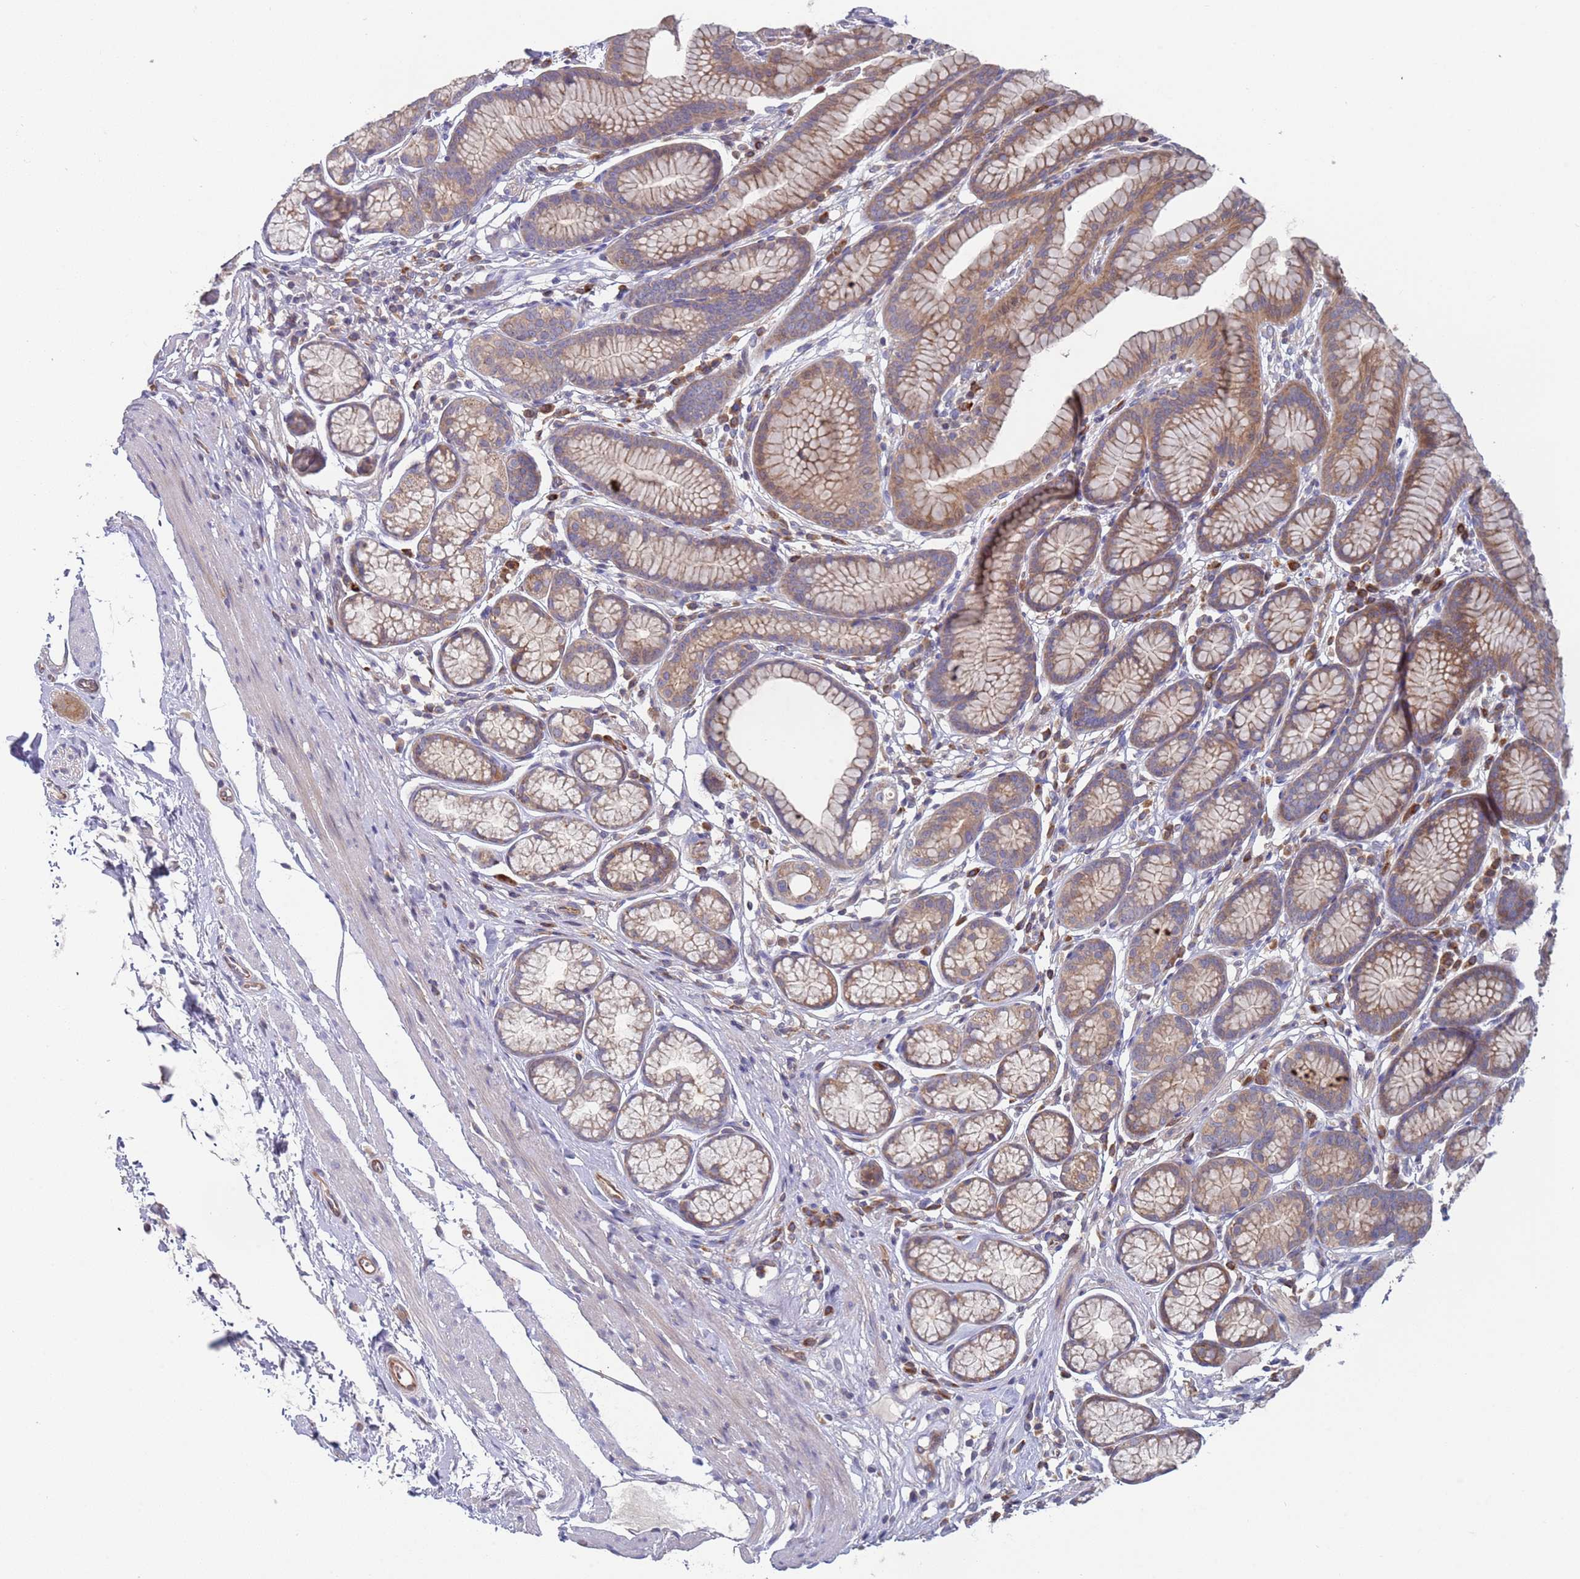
{"staining": {"intensity": "weak", "quantity": "25%-75%", "location": "cytoplasmic/membranous"}, "tissue": "stomach", "cell_type": "Glandular cells", "image_type": "normal", "snomed": [{"axis": "morphology", "description": "Normal tissue, NOS"}, {"axis": "topography", "description": "Stomach"}], "caption": "Benign stomach displays weak cytoplasmic/membranous expression in about 25%-75% of glandular cells (DAB (3,3'-diaminobenzidine) IHC with brightfield microscopy, high magnification)..", "gene": "MALRD1", "patient": {"sex": "male", "age": 42}}